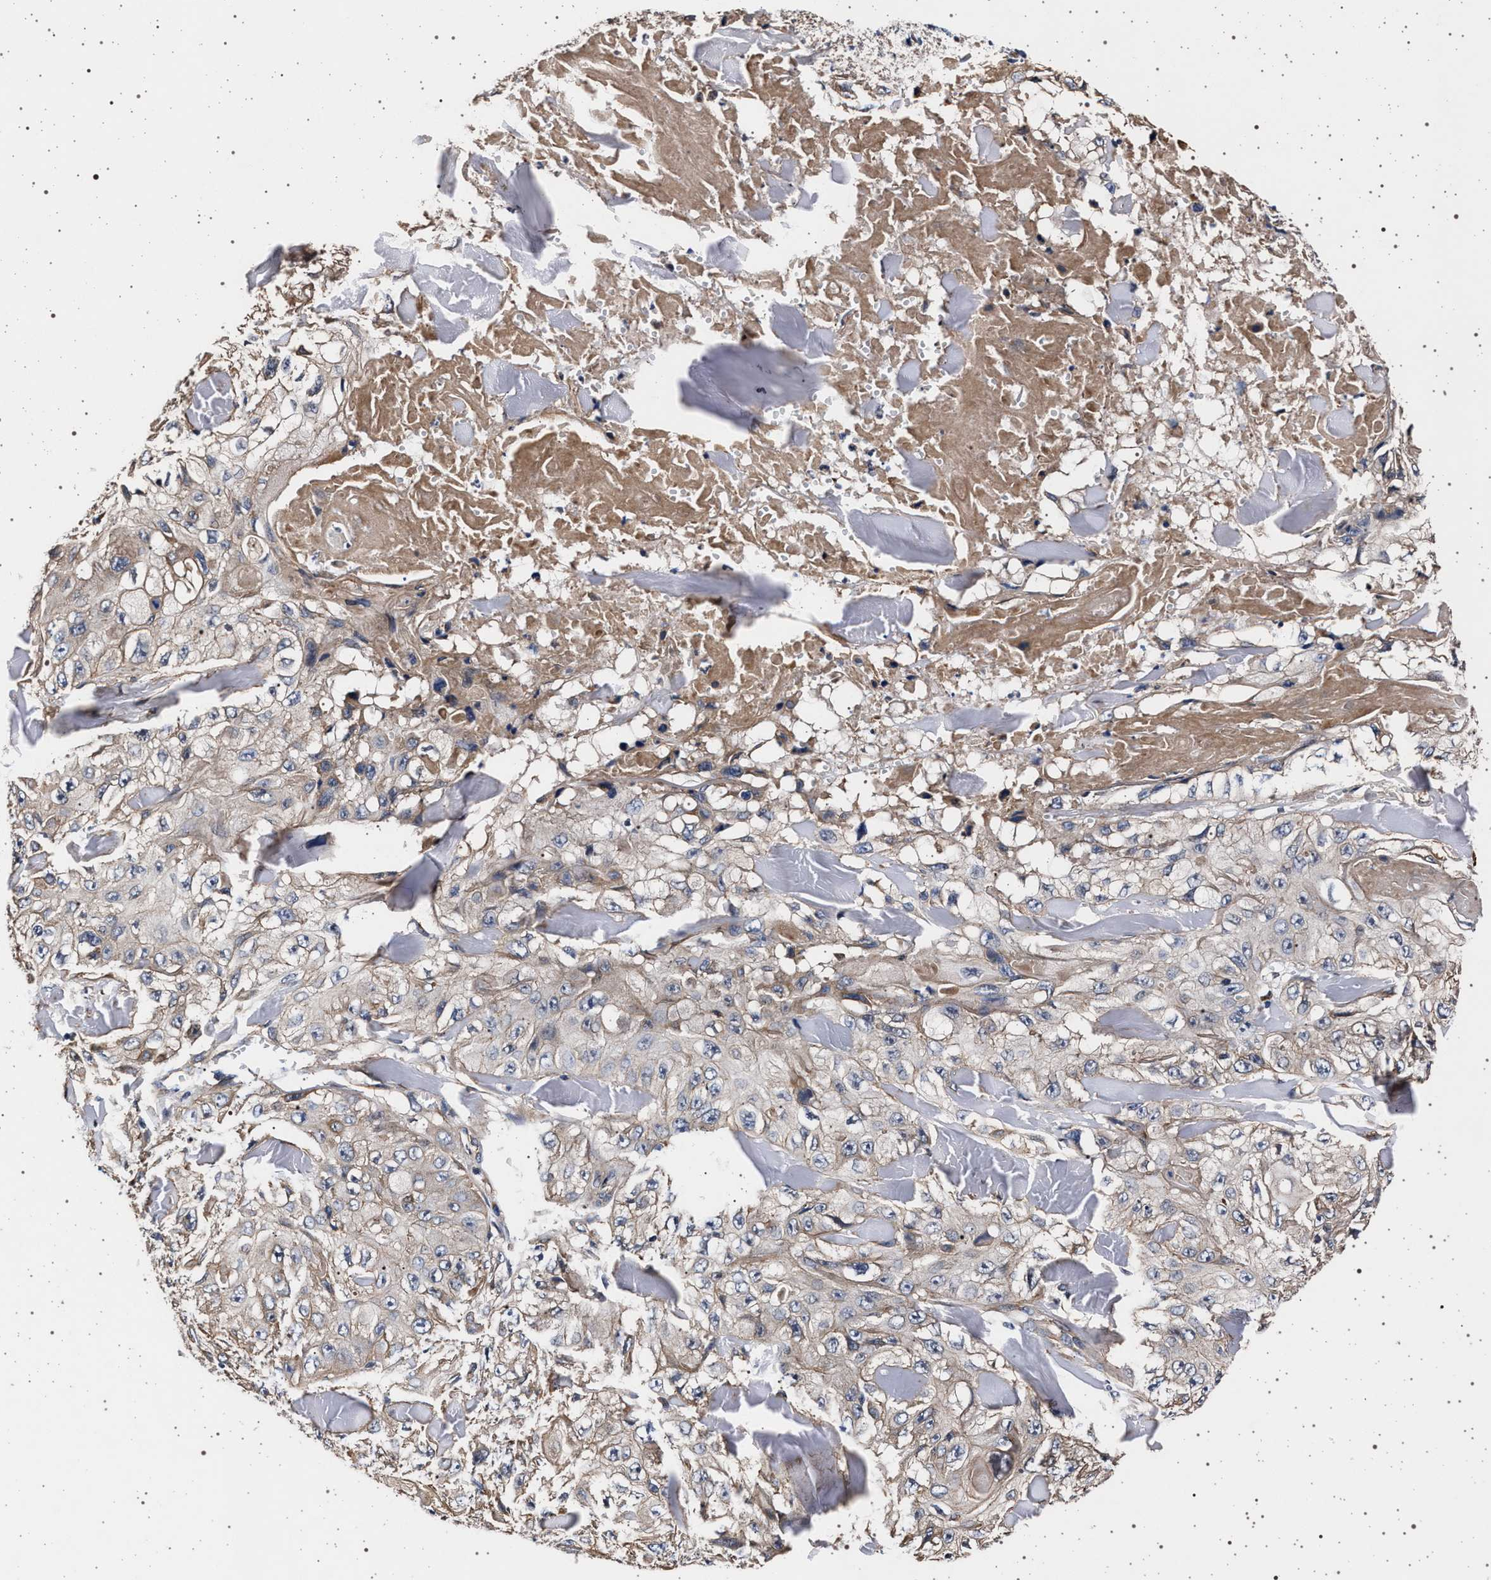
{"staining": {"intensity": "weak", "quantity": "<25%", "location": "cytoplasmic/membranous"}, "tissue": "skin cancer", "cell_type": "Tumor cells", "image_type": "cancer", "snomed": [{"axis": "morphology", "description": "Squamous cell carcinoma, NOS"}, {"axis": "topography", "description": "Skin"}], "caption": "A histopathology image of skin cancer stained for a protein exhibits no brown staining in tumor cells.", "gene": "KCNK6", "patient": {"sex": "male", "age": 86}}